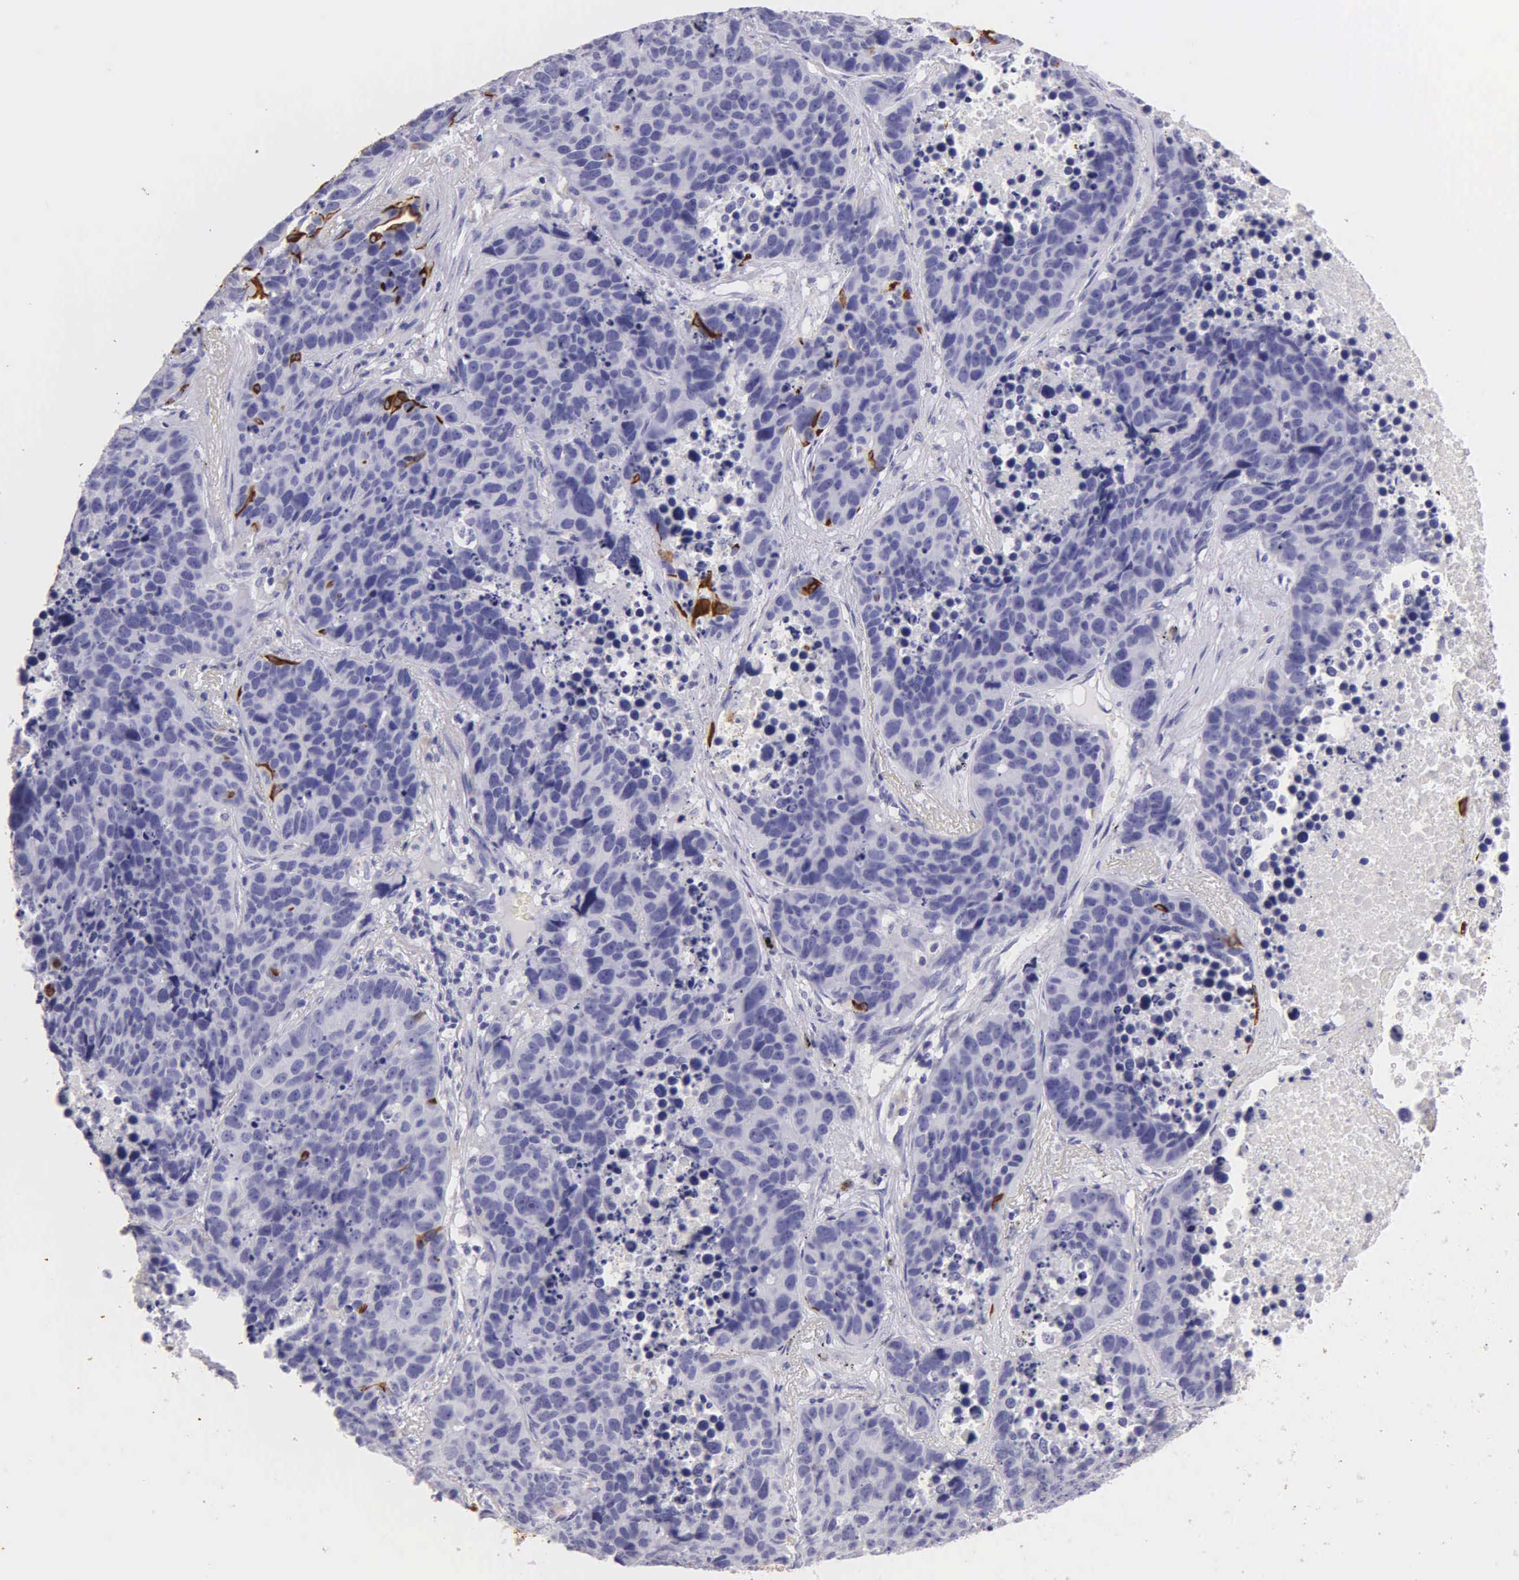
{"staining": {"intensity": "negative", "quantity": "none", "location": "none"}, "tissue": "lung cancer", "cell_type": "Tumor cells", "image_type": "cancer", "snomed": [{"axis": "morphology", "description": "Carcinoid, malignant, NOS"}, {"axis": "topography", "description": "Lung"}], "caption": "Histopathology image shows no protein positivity in tumor cells of lung cancer tissue.", "gene": "KRT17", "patient": {"sex": "male", "age": 60}}